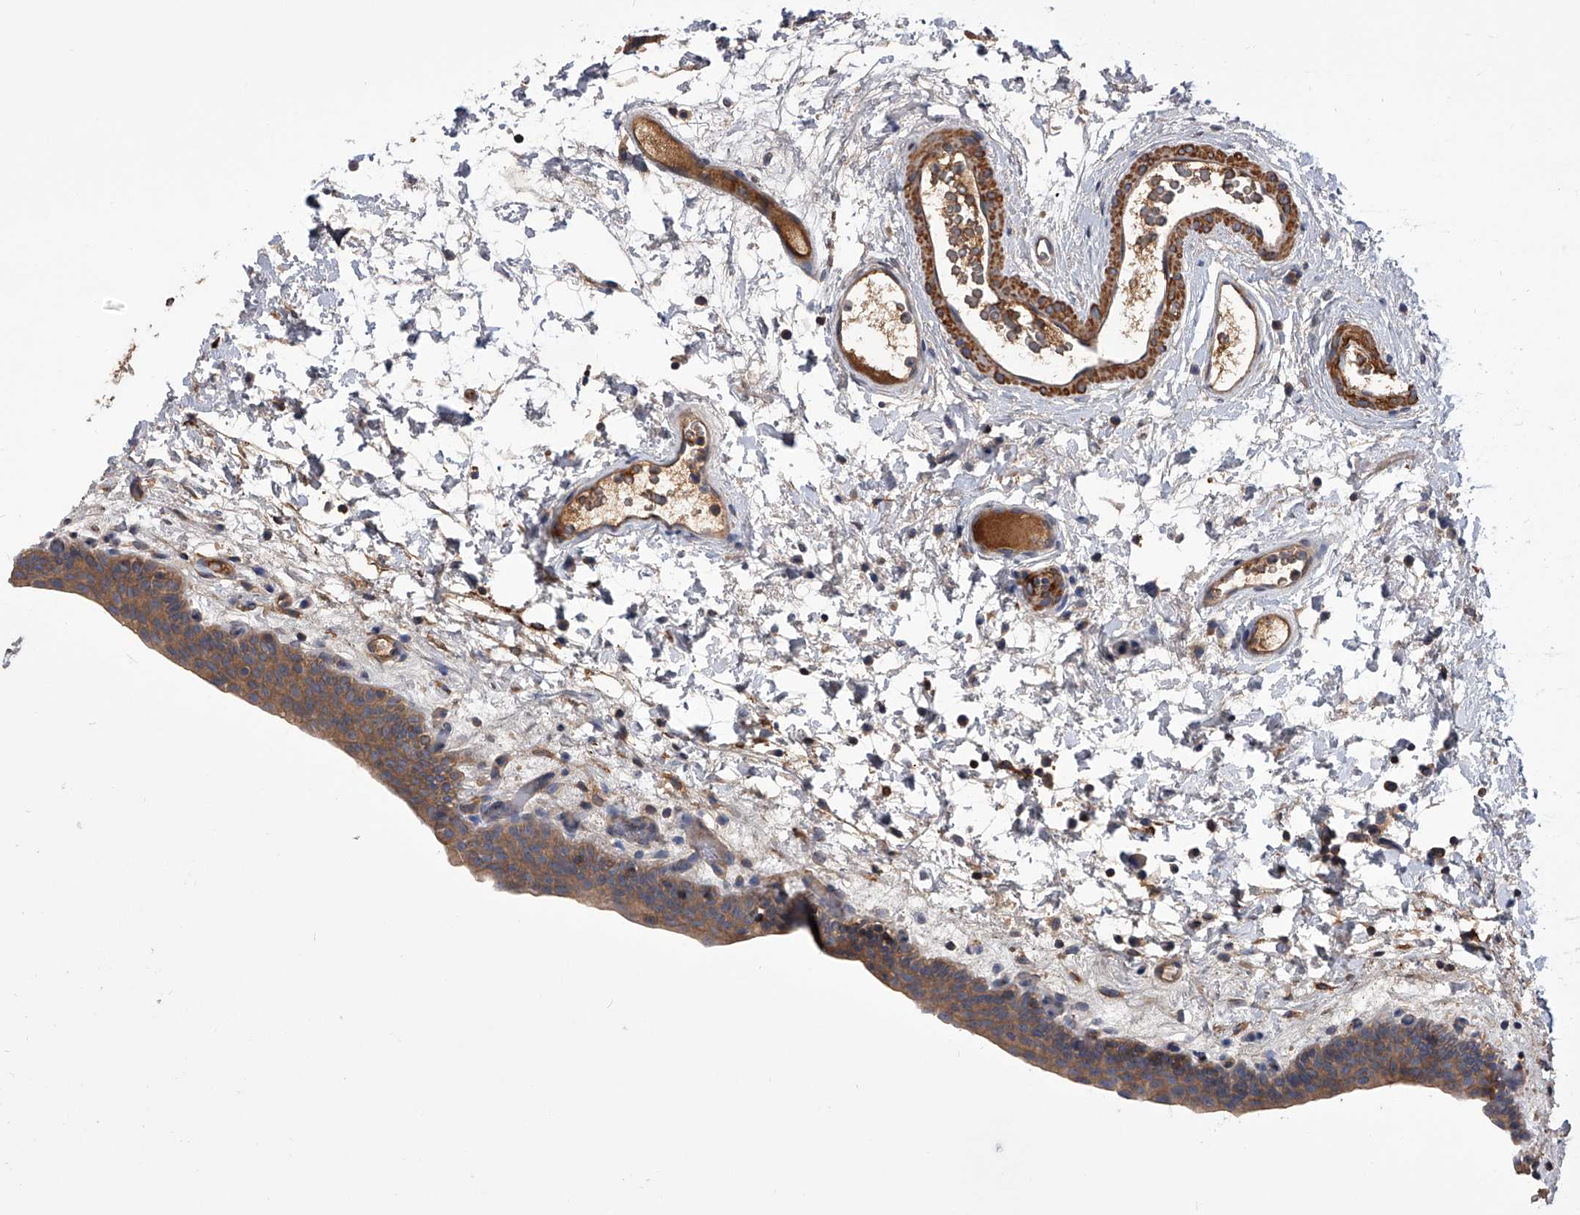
{"staining": {"intensity": "moderate", "quantity": ">75%", "location": "cytoplasmic/membranous"}, "tissue": "urinary bladder", "cell_type": "Urothelial cells", "image_type": "normal", "snomed": [{"axis": "morphology", "description": "Normal tissue, NOS"}, {"axis": "topography", "description": "Urinary bladder"}], "caption": "Immunohistochemical staining of normal urinary bladder reveals moderate cytoplasmic/membranous protein positivity in about >75% of urothelial cells. Using DAB (brown) and hematoxylin (blue) stains, captured at high magnification using brightfield microscopy.", "gene": "CUL7", "patient": {"sex": "male", "age": 83}}